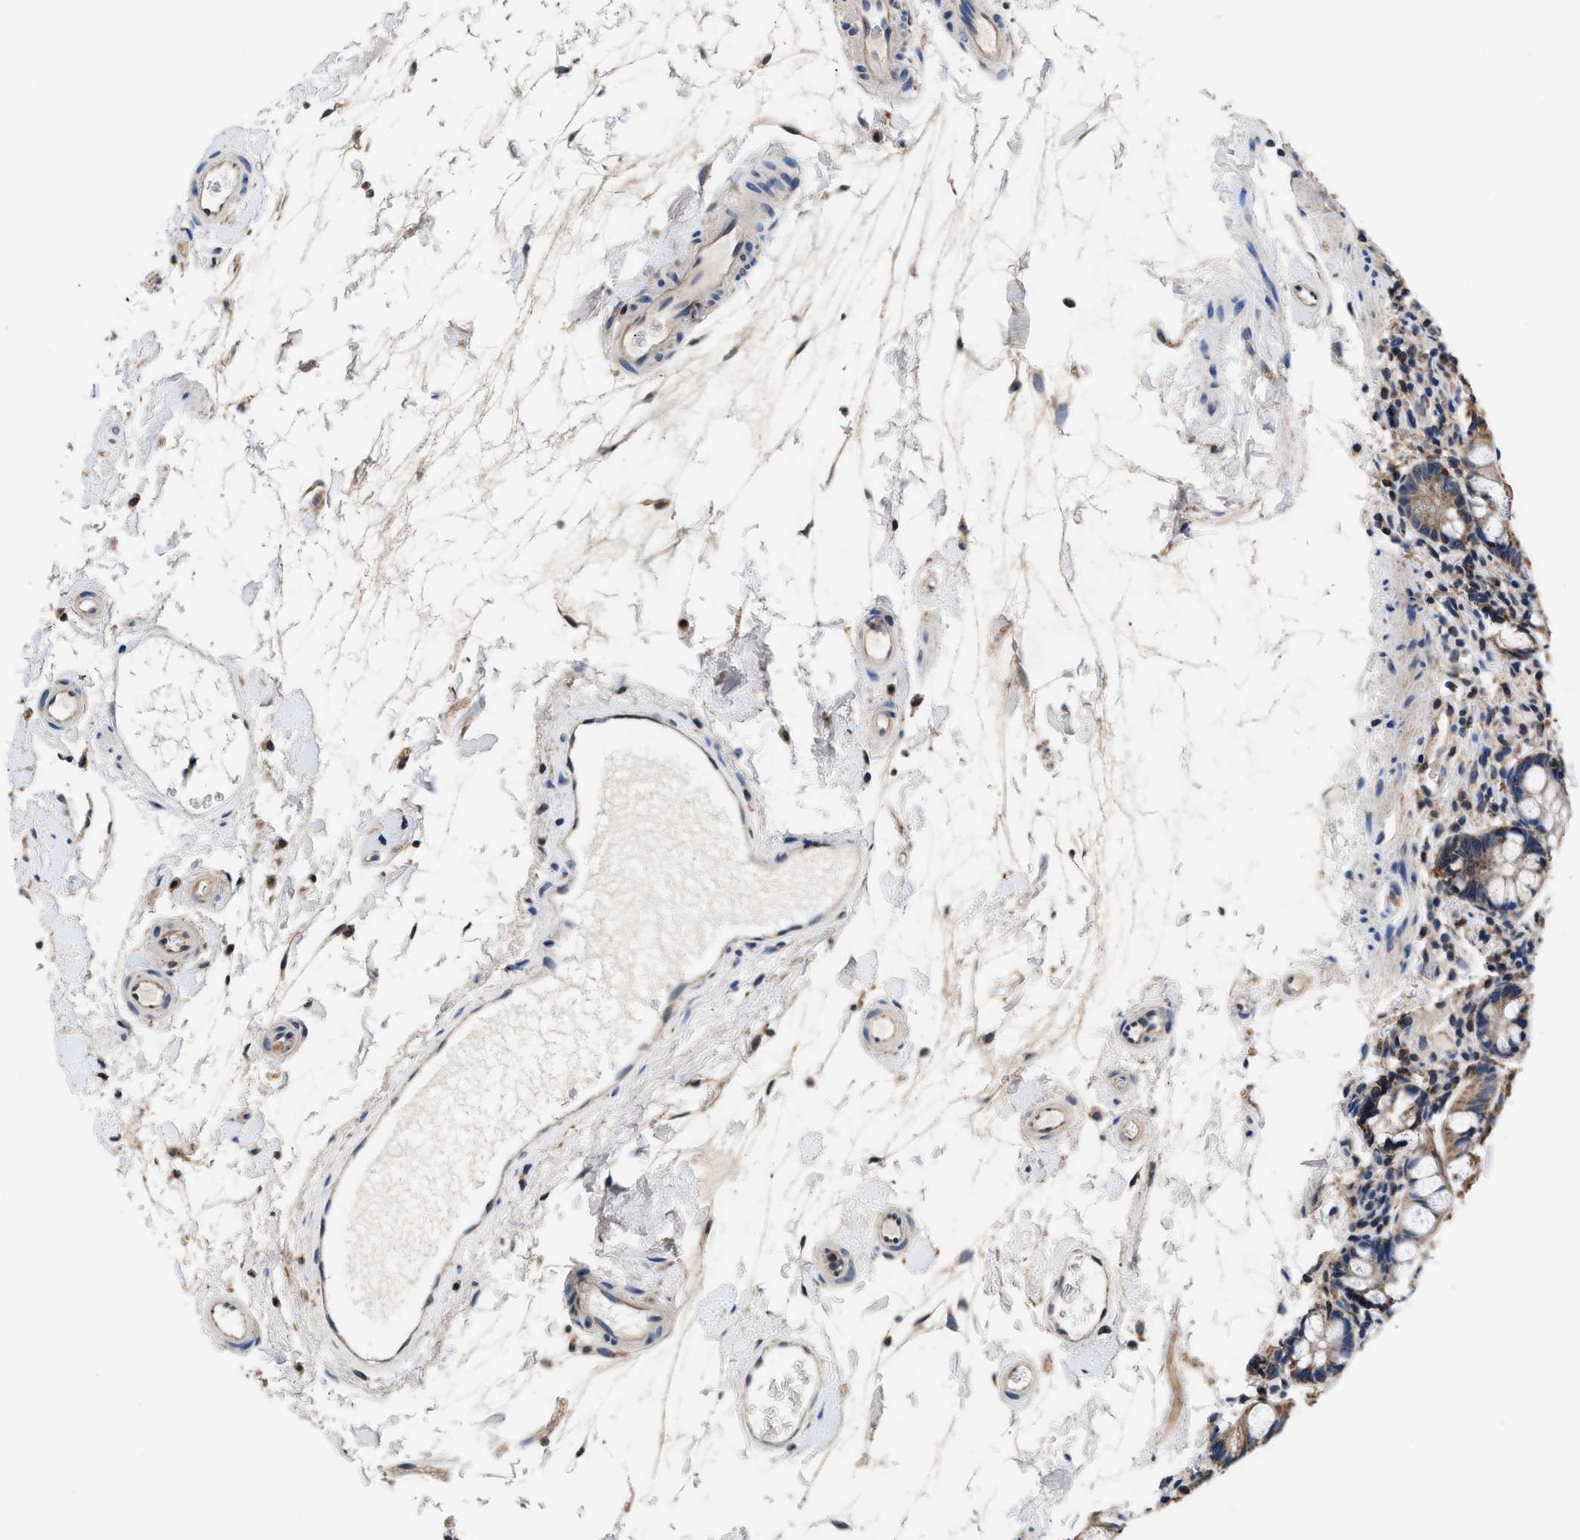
{"staining": {"intensity": "moderate", "quantity": ">75%", "location": "cytoplasmic/membranous"}, "tissue": "small intestine", "cell_type": "Glandular cells", "image_type": "normal", "snomed": [{"axis": "morphology", "description": "Normal tissue, NOS"}, {"axis": "topography", "description": "Small intestine"}], "caption": "Immunohistochemistry (IHC) (DAB) staining of benign human small intestine displays moderate cytoplasmic/membranous protein positivity in about >75% of glandular cells.", "gene": "ACLY", "patient": {"sex": "female", "age": 84}}